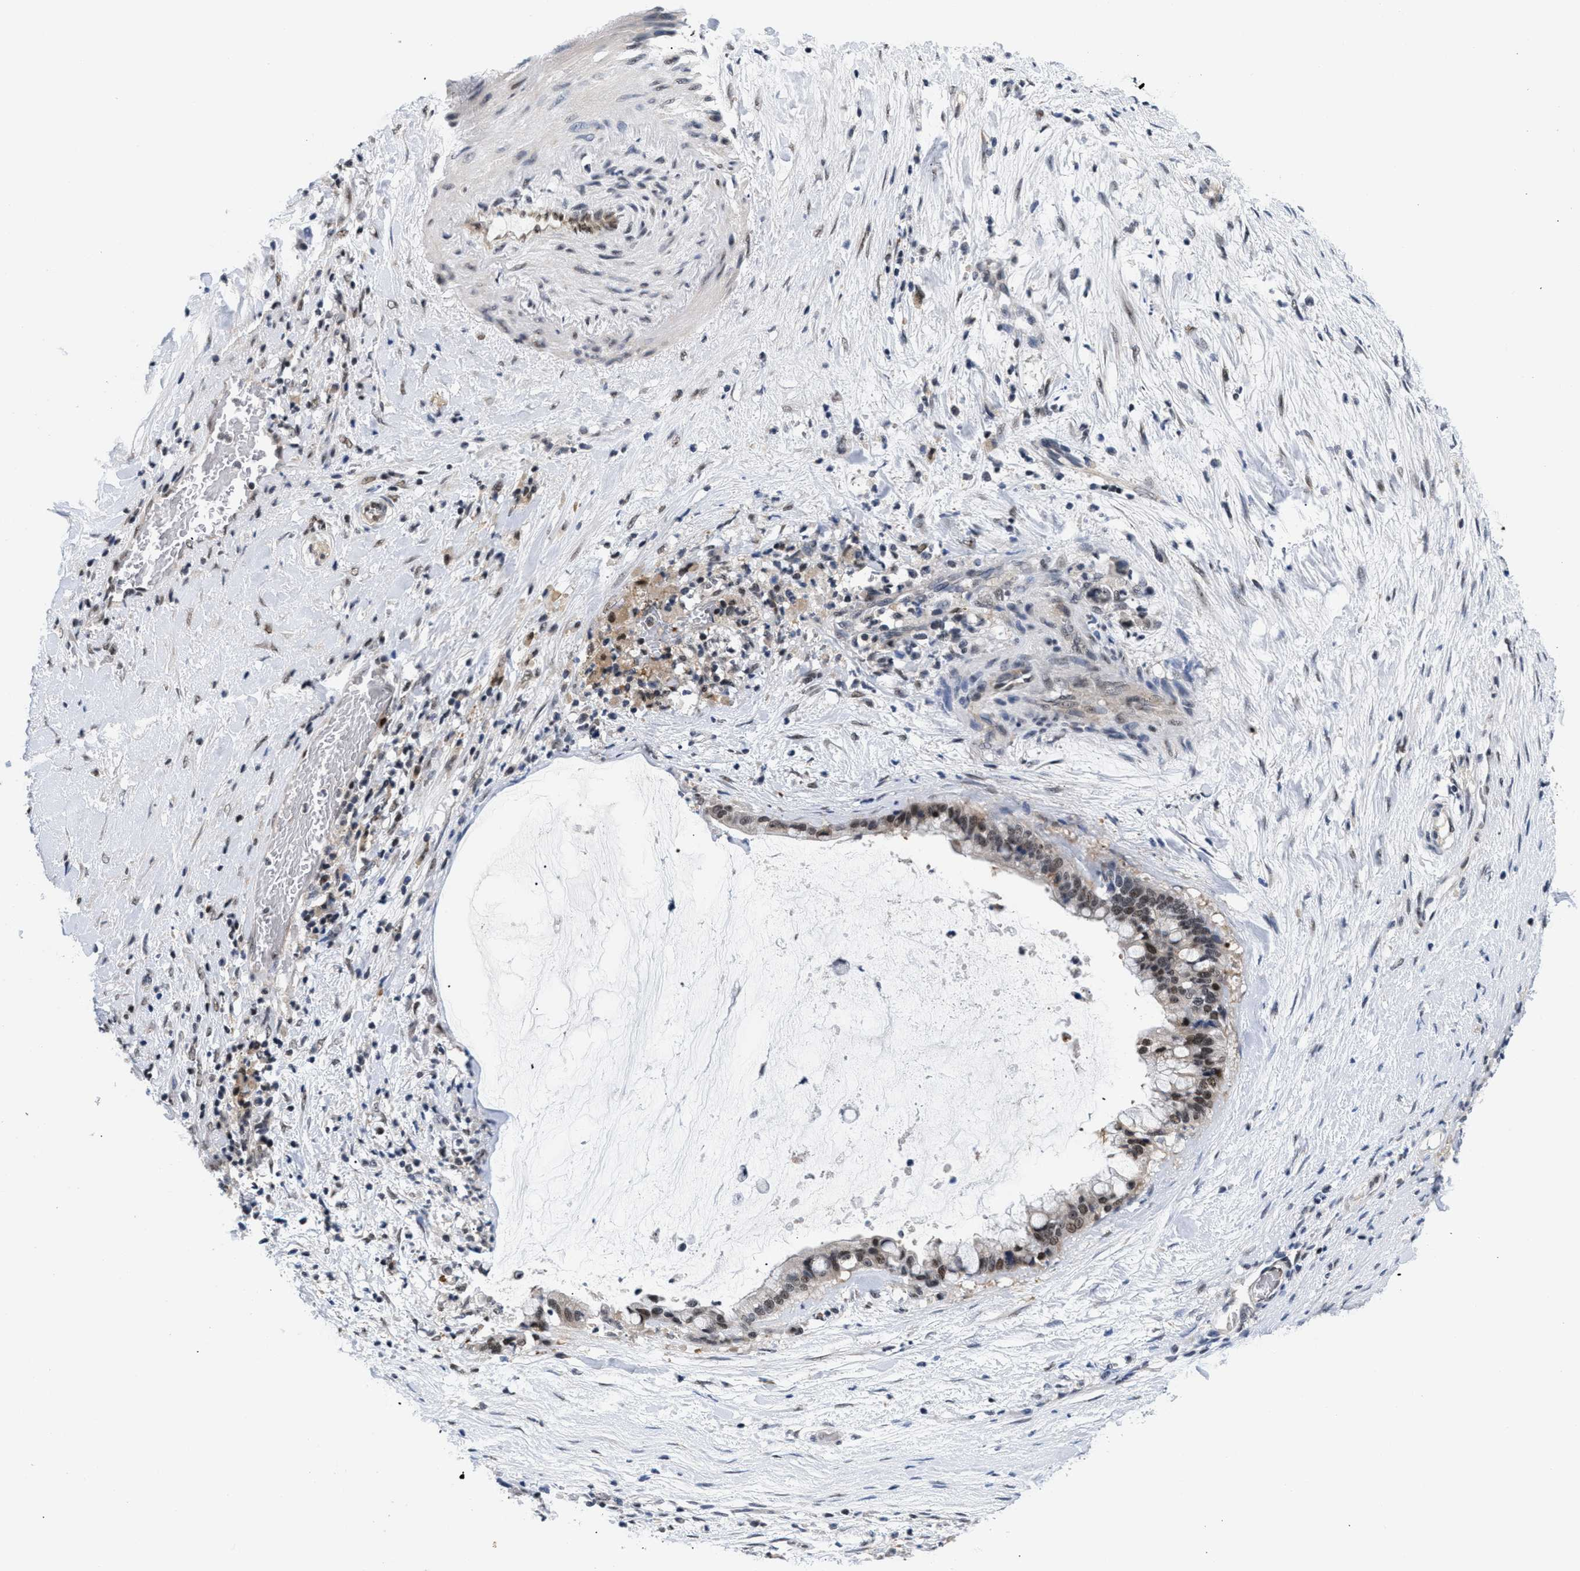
{"staining": {"intensity": "weak", "quantity": ">75%", "location": "nuclear"}, "tissue": "pancreatic cancer", "cell_type": "Tumor cells", "image_type": "cancer", "snomed": [{"axis": "morphology", "description": "Adenocarcinoma, NOS"}, {"axis": "topography", "description": "Pancreas"}], "caption": "Tumor cells show low levels of weak nuclear positivity in approximately >75% of cells in human pancreatic adenocarcinoma. Nuclei are stained in blue.", "gene": "PITHD1", "patient": {"sex": "male", "age": 41}}